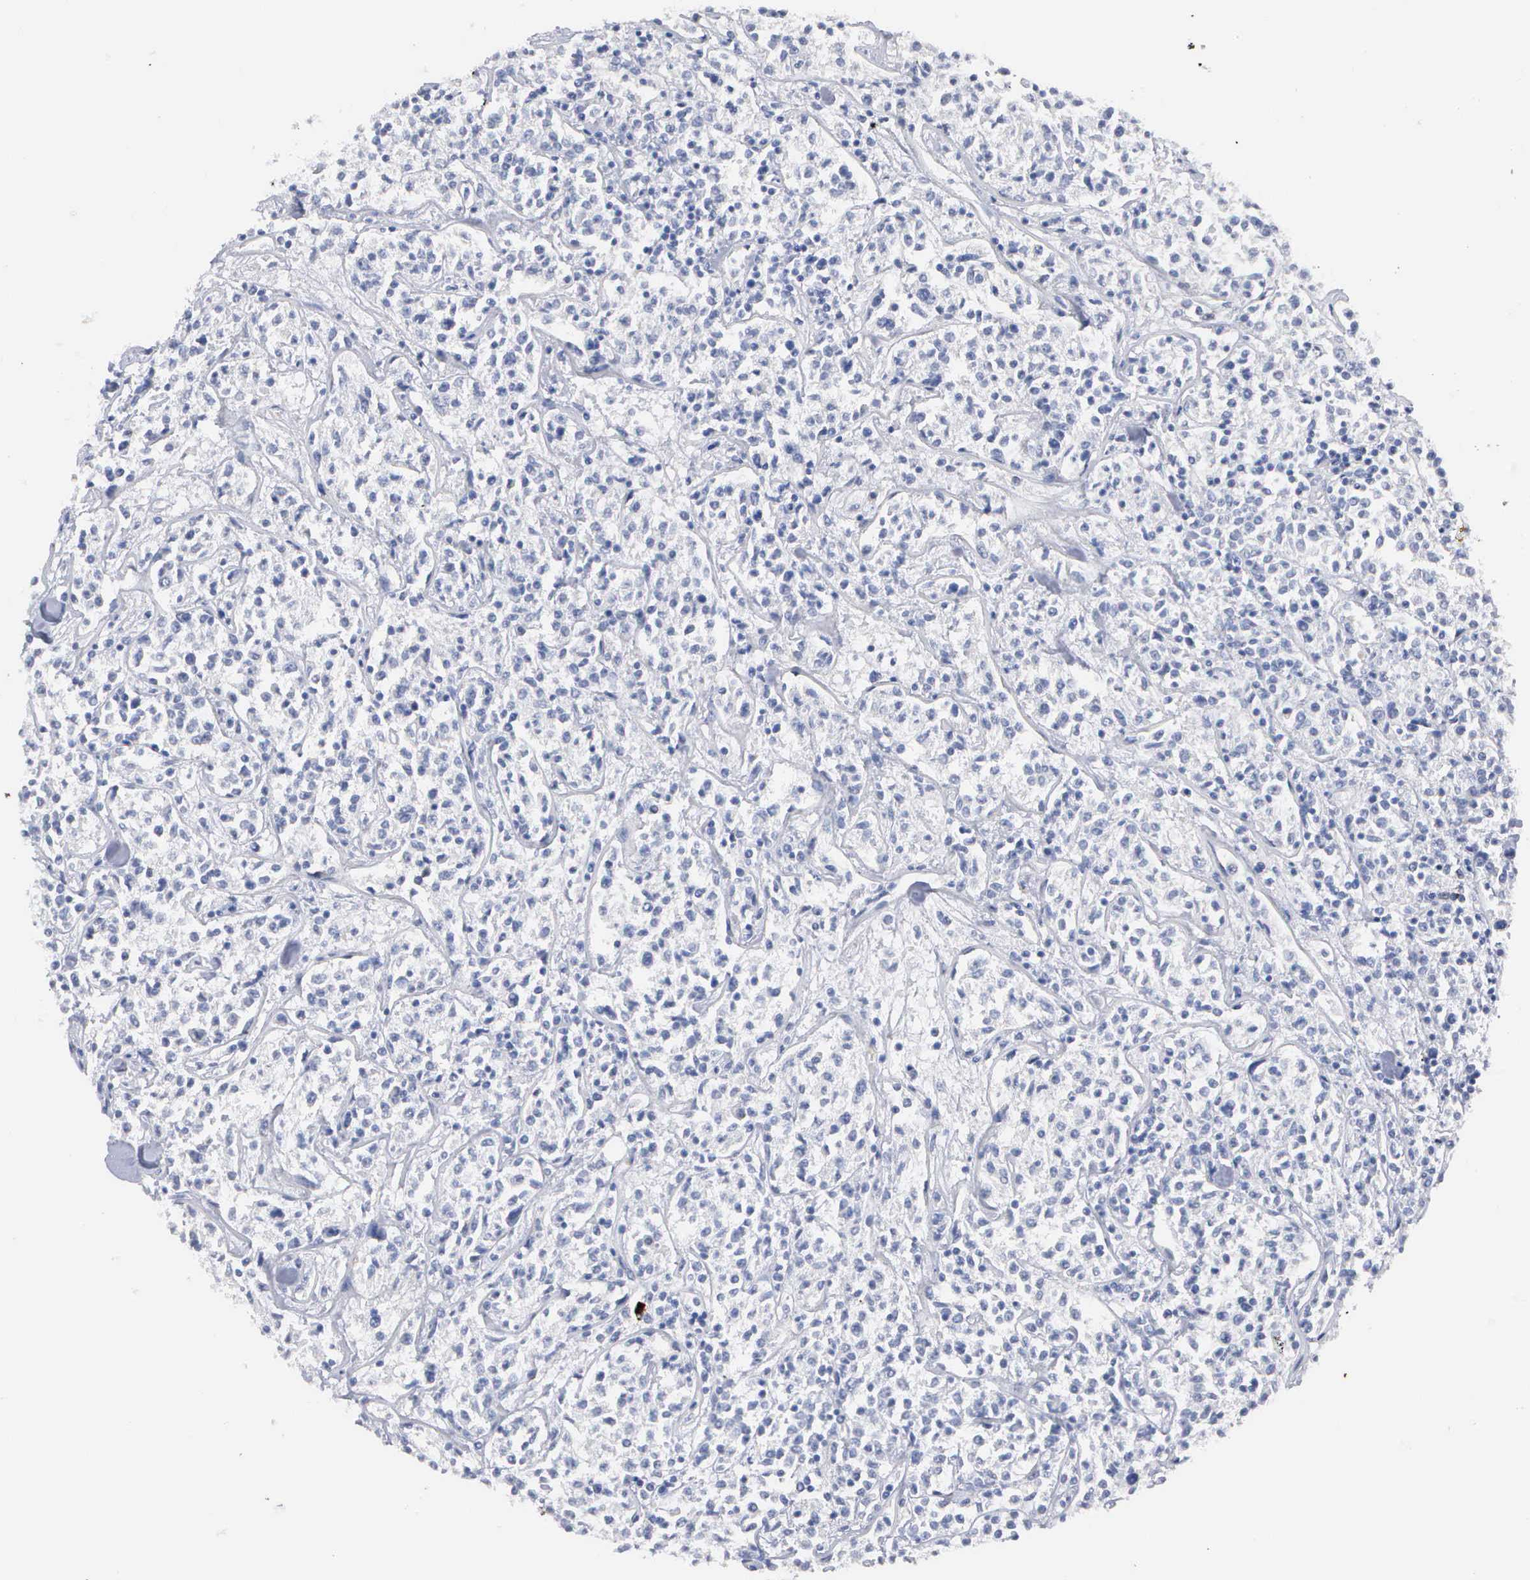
{"staining": {"intensity": "negative", "quantity": "none", "location": "none"}, "tissue": "lymphoma", "cell_type": "Tumor cells", "image_type": "cancer", "snomed": [{"axis": "morphology", "description": "Malignant lymphoma, non-Hodgkin's type, Low grade"}, {"axis": "topography", "description": "Small intestine"}], "caption": "This is a photomicrograph of immunohistochemistry (IHC) staining of malignant lymphoma, non-Hodgkin's type (low-grade), which shows no positivity in tumor cells.", "gene": "ASPHD2", "patient": {"sex": "female", "age": 59}}